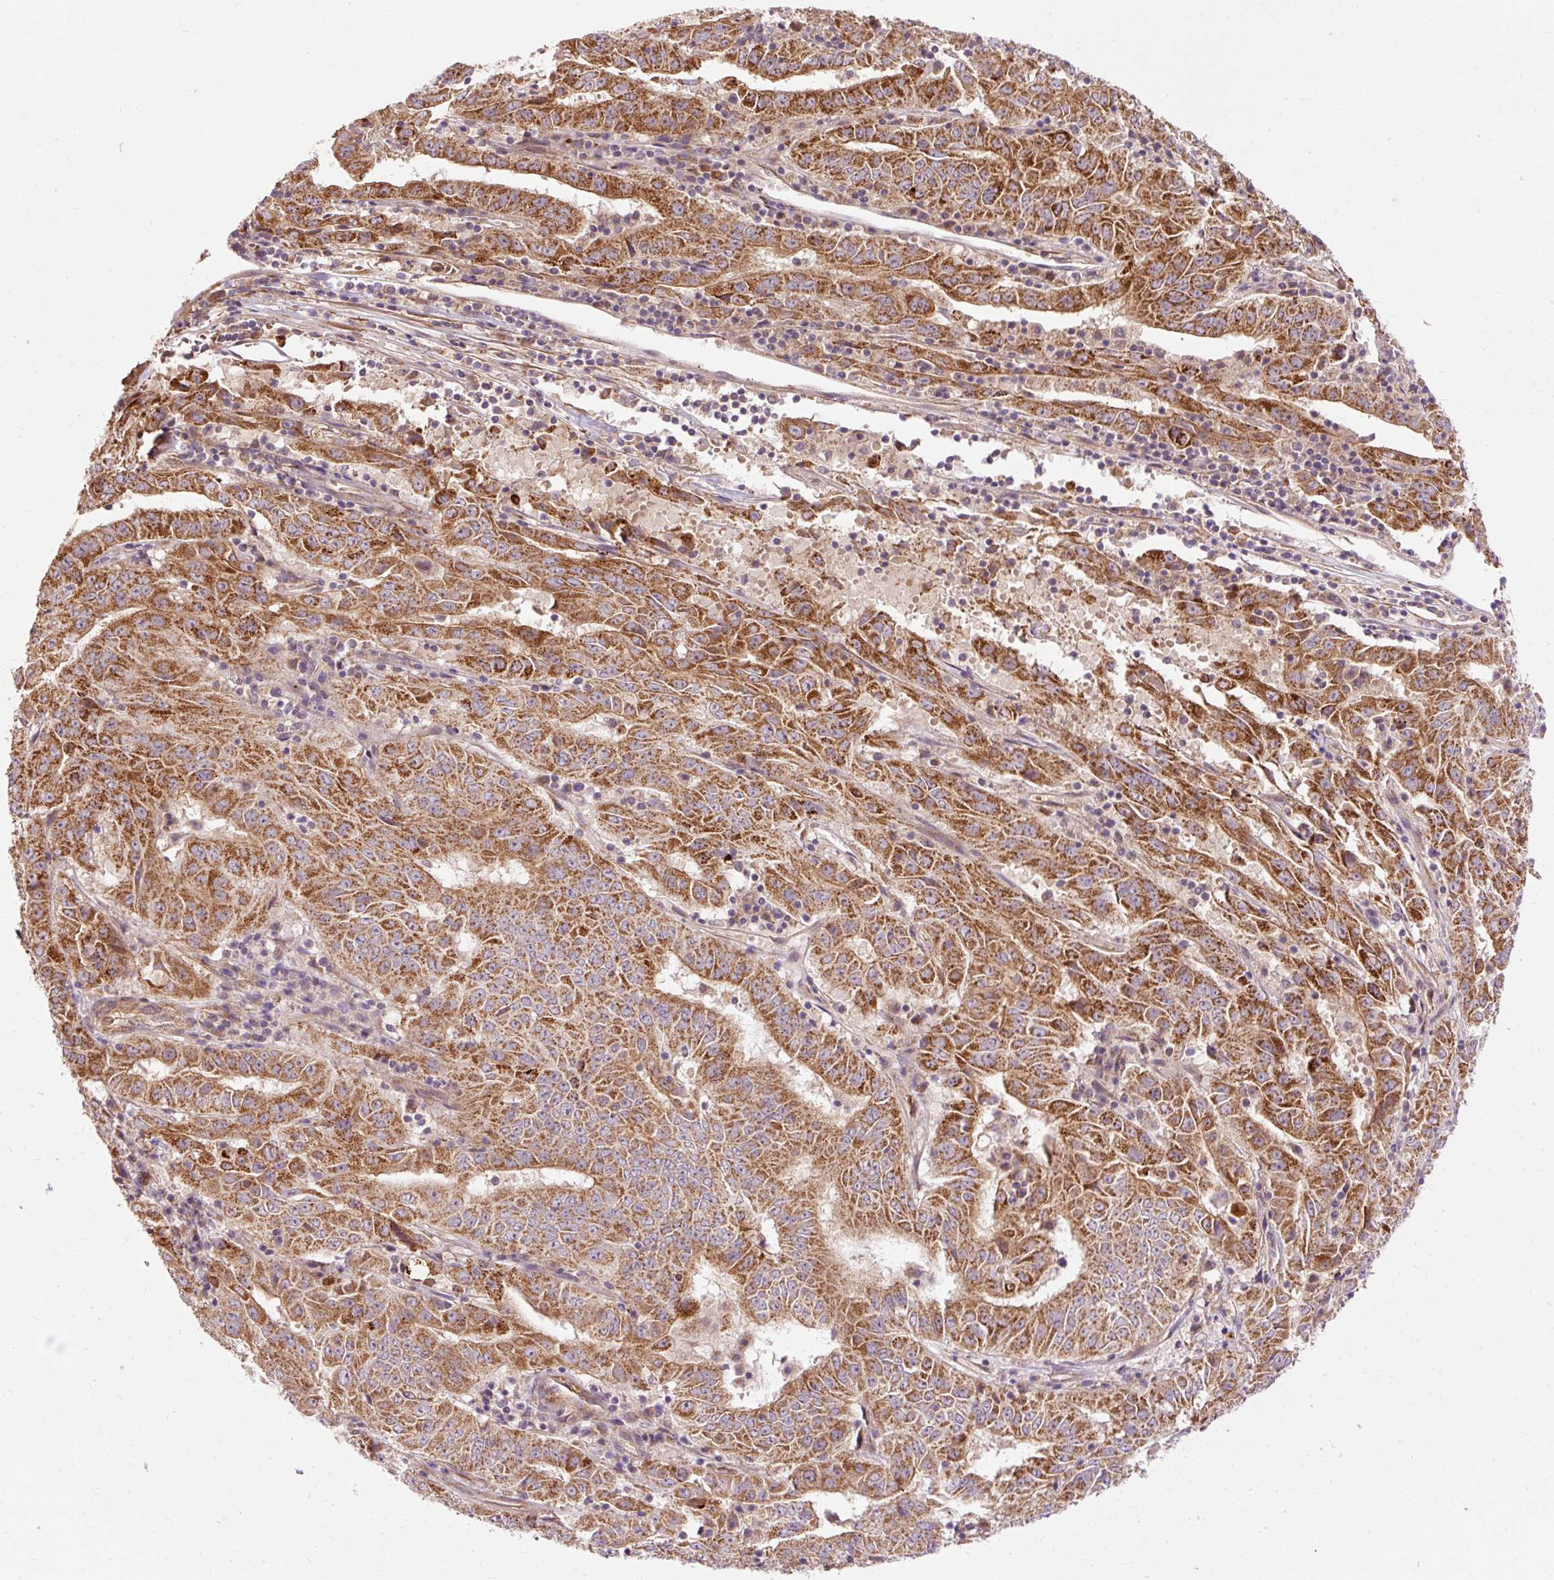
{"staining": {"intensity": "strong", "quantity": ">75%", "location": "cytoplasmic/membranous"}, "tissue": "pancreatic cancer", "cell_type": "Tumor cells", "image_type": "cancer", "snomed": [{"axis": "morphology", "description": "Adenocarcinoma, NOS"}, {"axis": "topography", "description": "Pancreas"}], "caption": "Pancreatic cancer tissue exhibits strong cytoplasmic/membranous expression in approximately >75% of tumor cells The staining was performed using DAB (3,3'-diaminobenzidine) to visualize the protein expression in brown, while the nuclei were stained in blue with hematoxylin (Magnification: 20x).", "gene": "RIPOR3", "patient": {"sex": "male", "age": 63}}